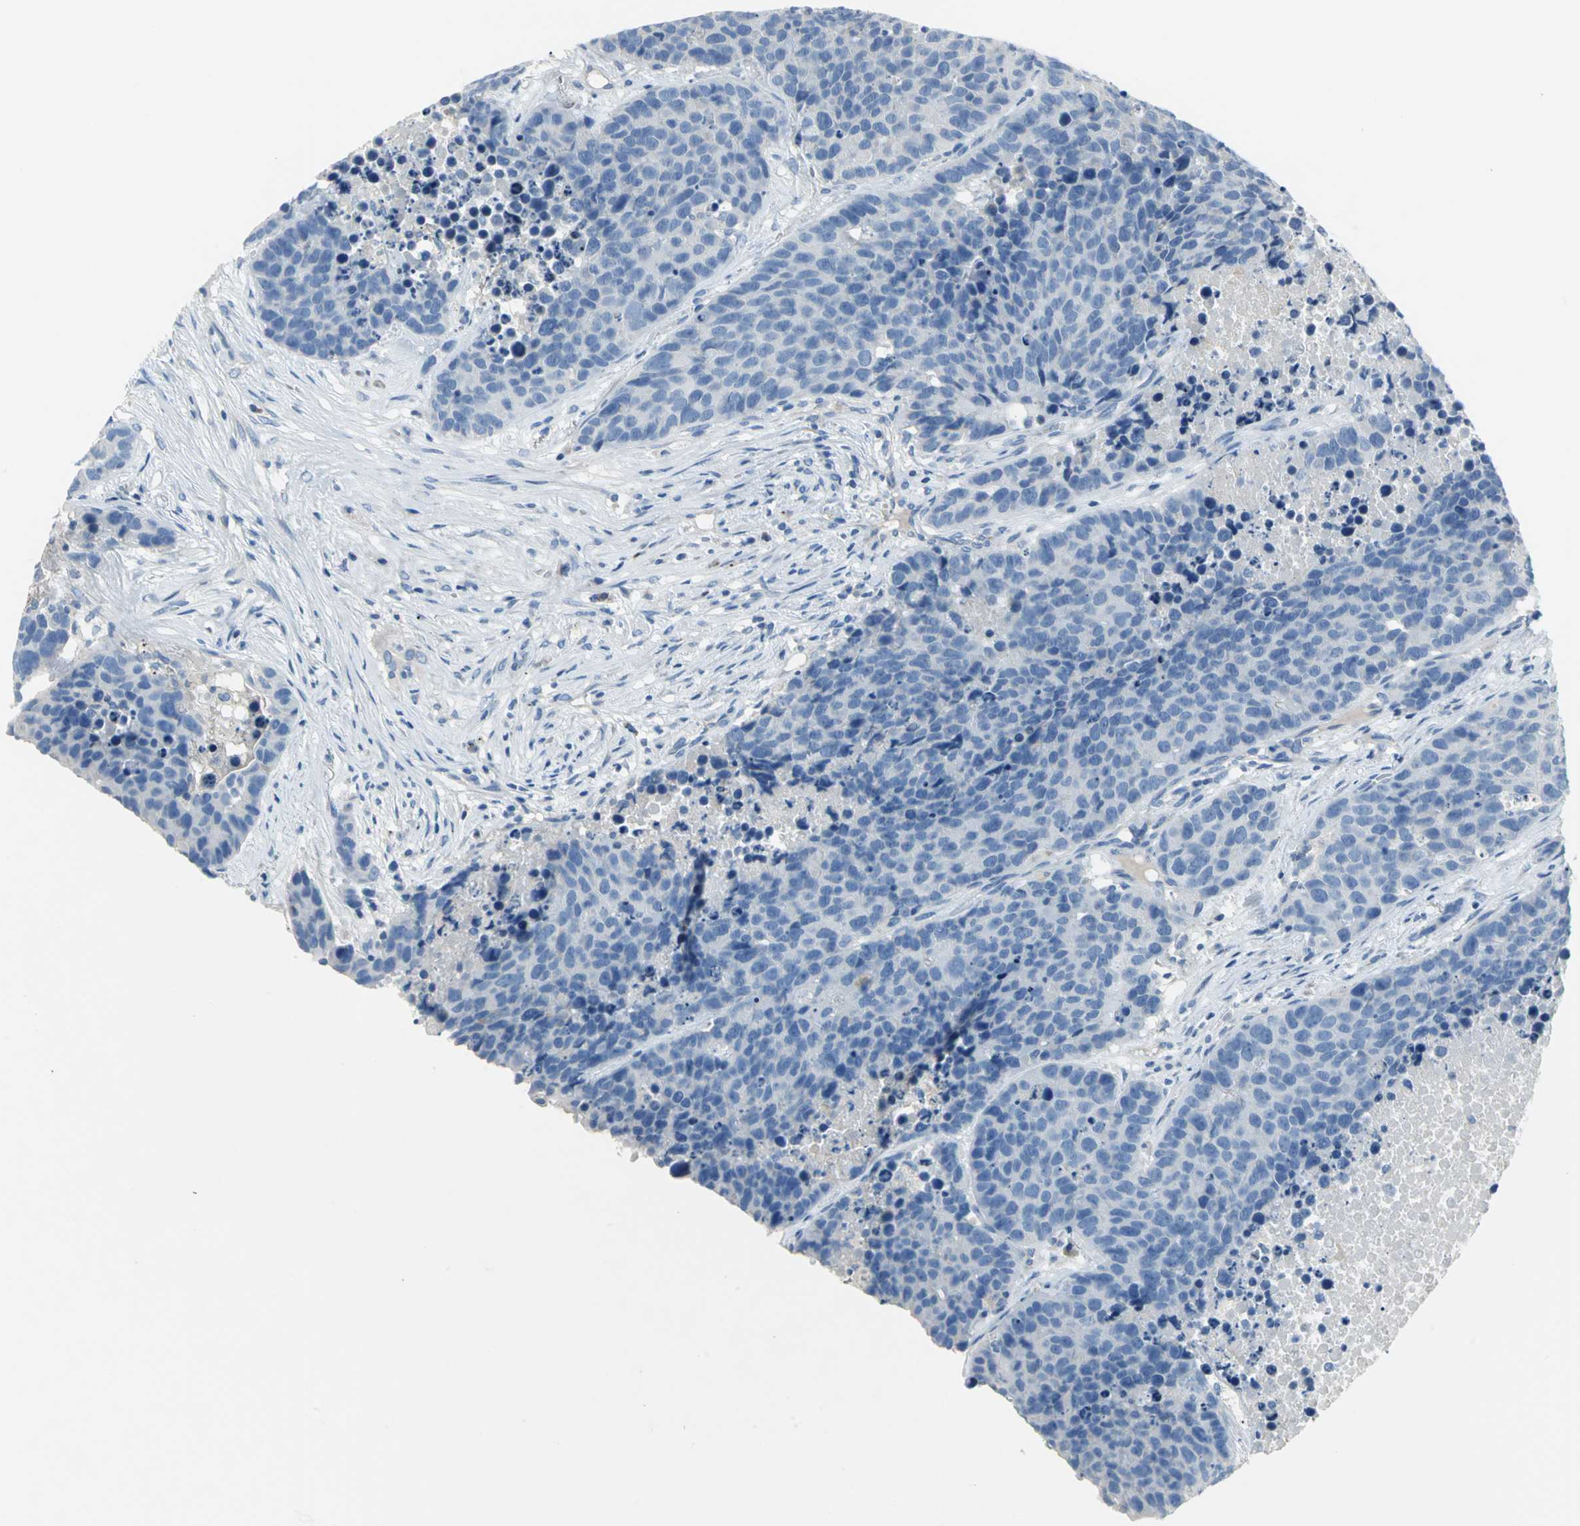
{"staining": {"intensity": "negative", "quantity": "none", "location": "none"}, "tissue": "carcinoid", "cell_type": "Tumor cells", "image_type": "cancer", "snomed": [{"axis": "morphology", "description": "Carcinoid, malignant, NOS"}, {"axis": "topography", "description": "Lung"}], "caption": "Tumor cells show no significant positivity in carcinoid.", "gene": "ALOX15", "patient": {"sex": "male", "age": 60}}